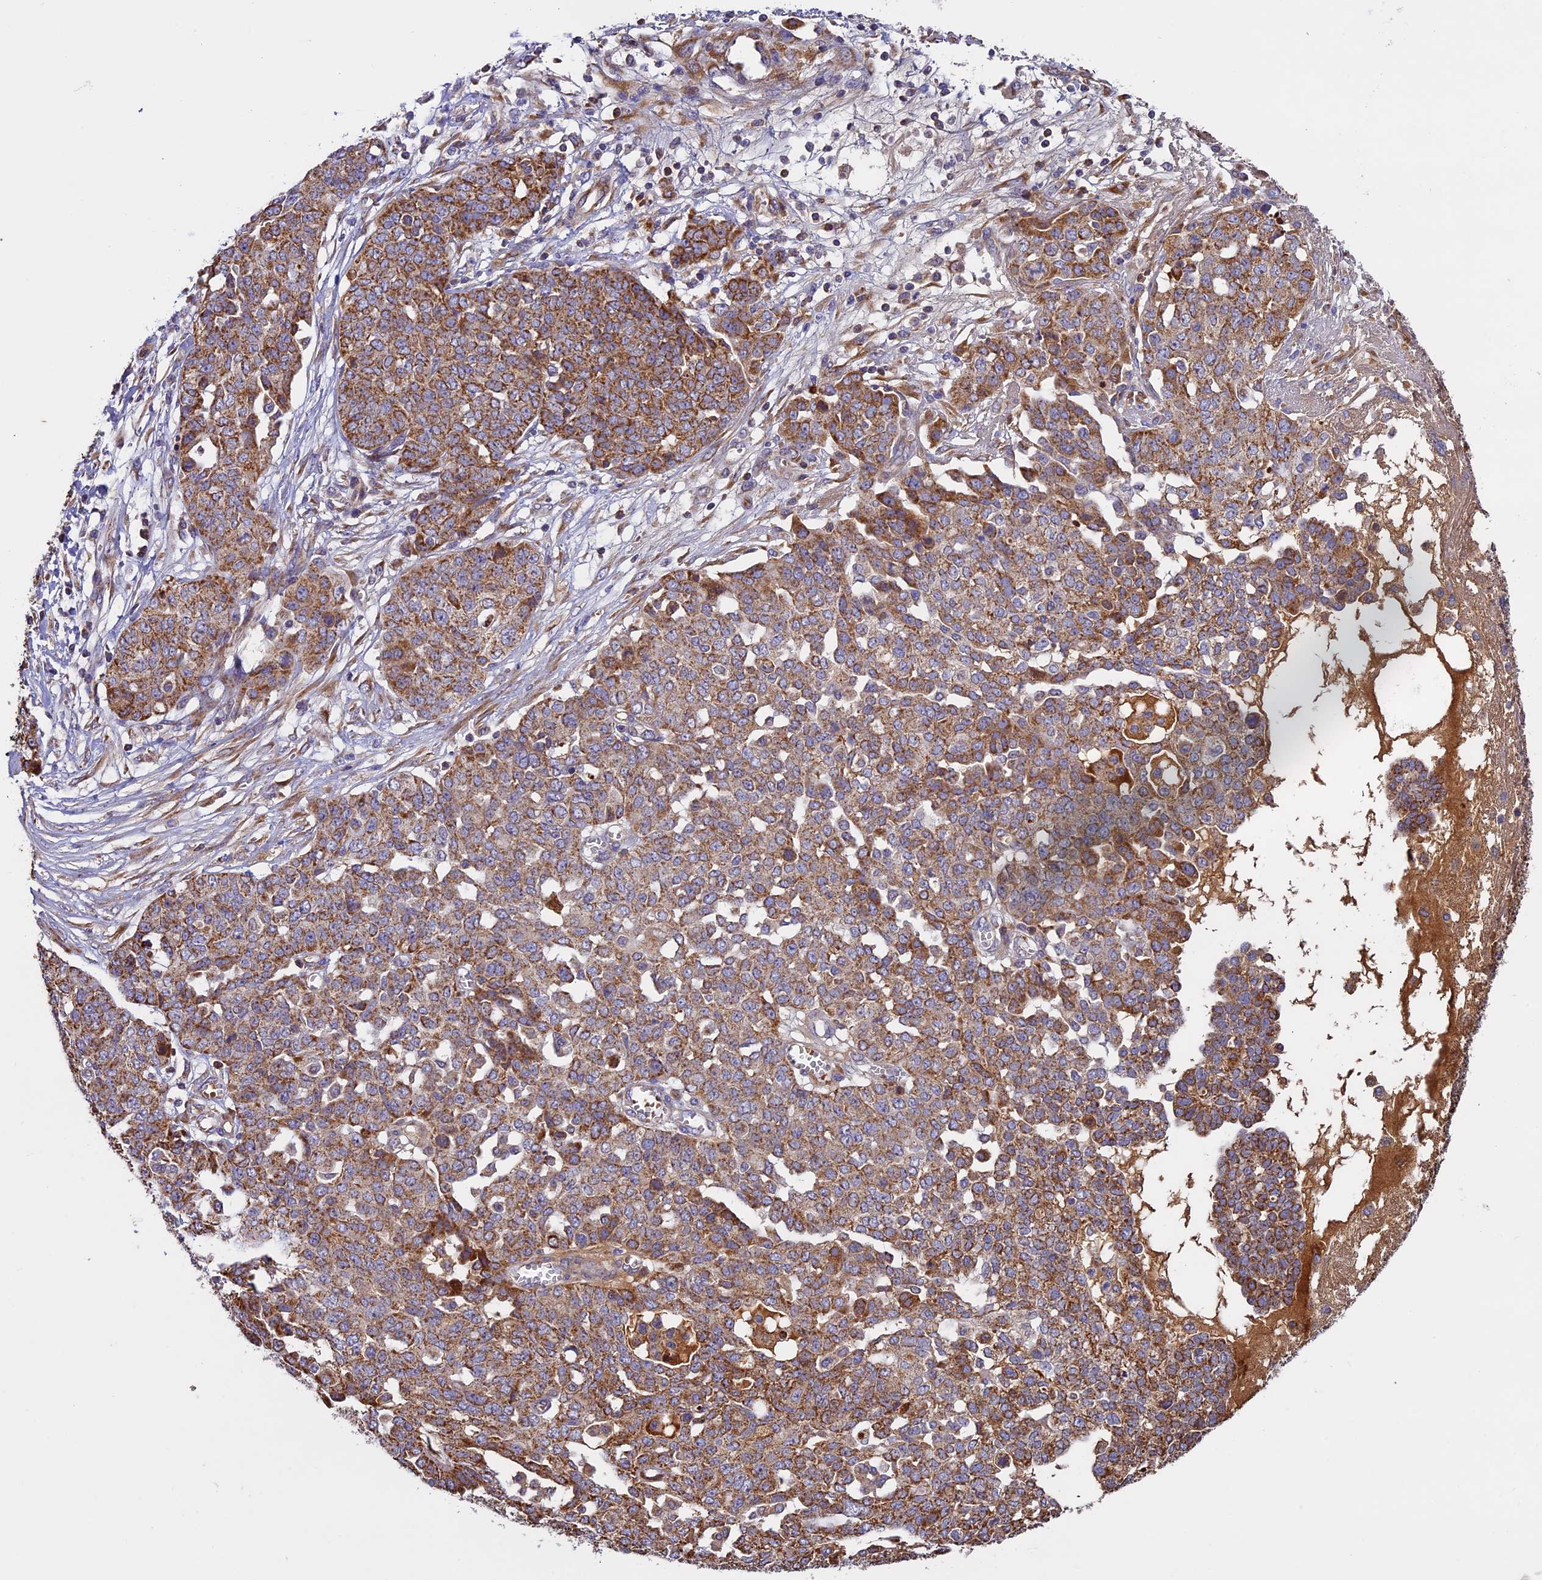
{"staining": {"intensity": "moderate", "quantity": ">75%", "location": "cytoplasmic/membranous"}, "tissue": "ovarian cancer", "cell_type": "Tumor cells", "image_type": "cancer", "snomed": [{"axis": "morphology", "description": "Cystadenocarcinoma, serous, NOS"}, {"axis": "topography", "description": "Soft tissue"}, {"axis": "topography", "description": "Ovary"}], "caption": "Immunohistochemical staining of ovarian cancer (serous cystadenocarcinoma) demonstrates medium levels of moderate cytoplasmic/membranous positivity in about >75% of tumor cells. The protein is shown in brown color, while the nuclei are stained blue.", "gene": "OCEL1", "patient": {"sex": "female", "age": 57}}